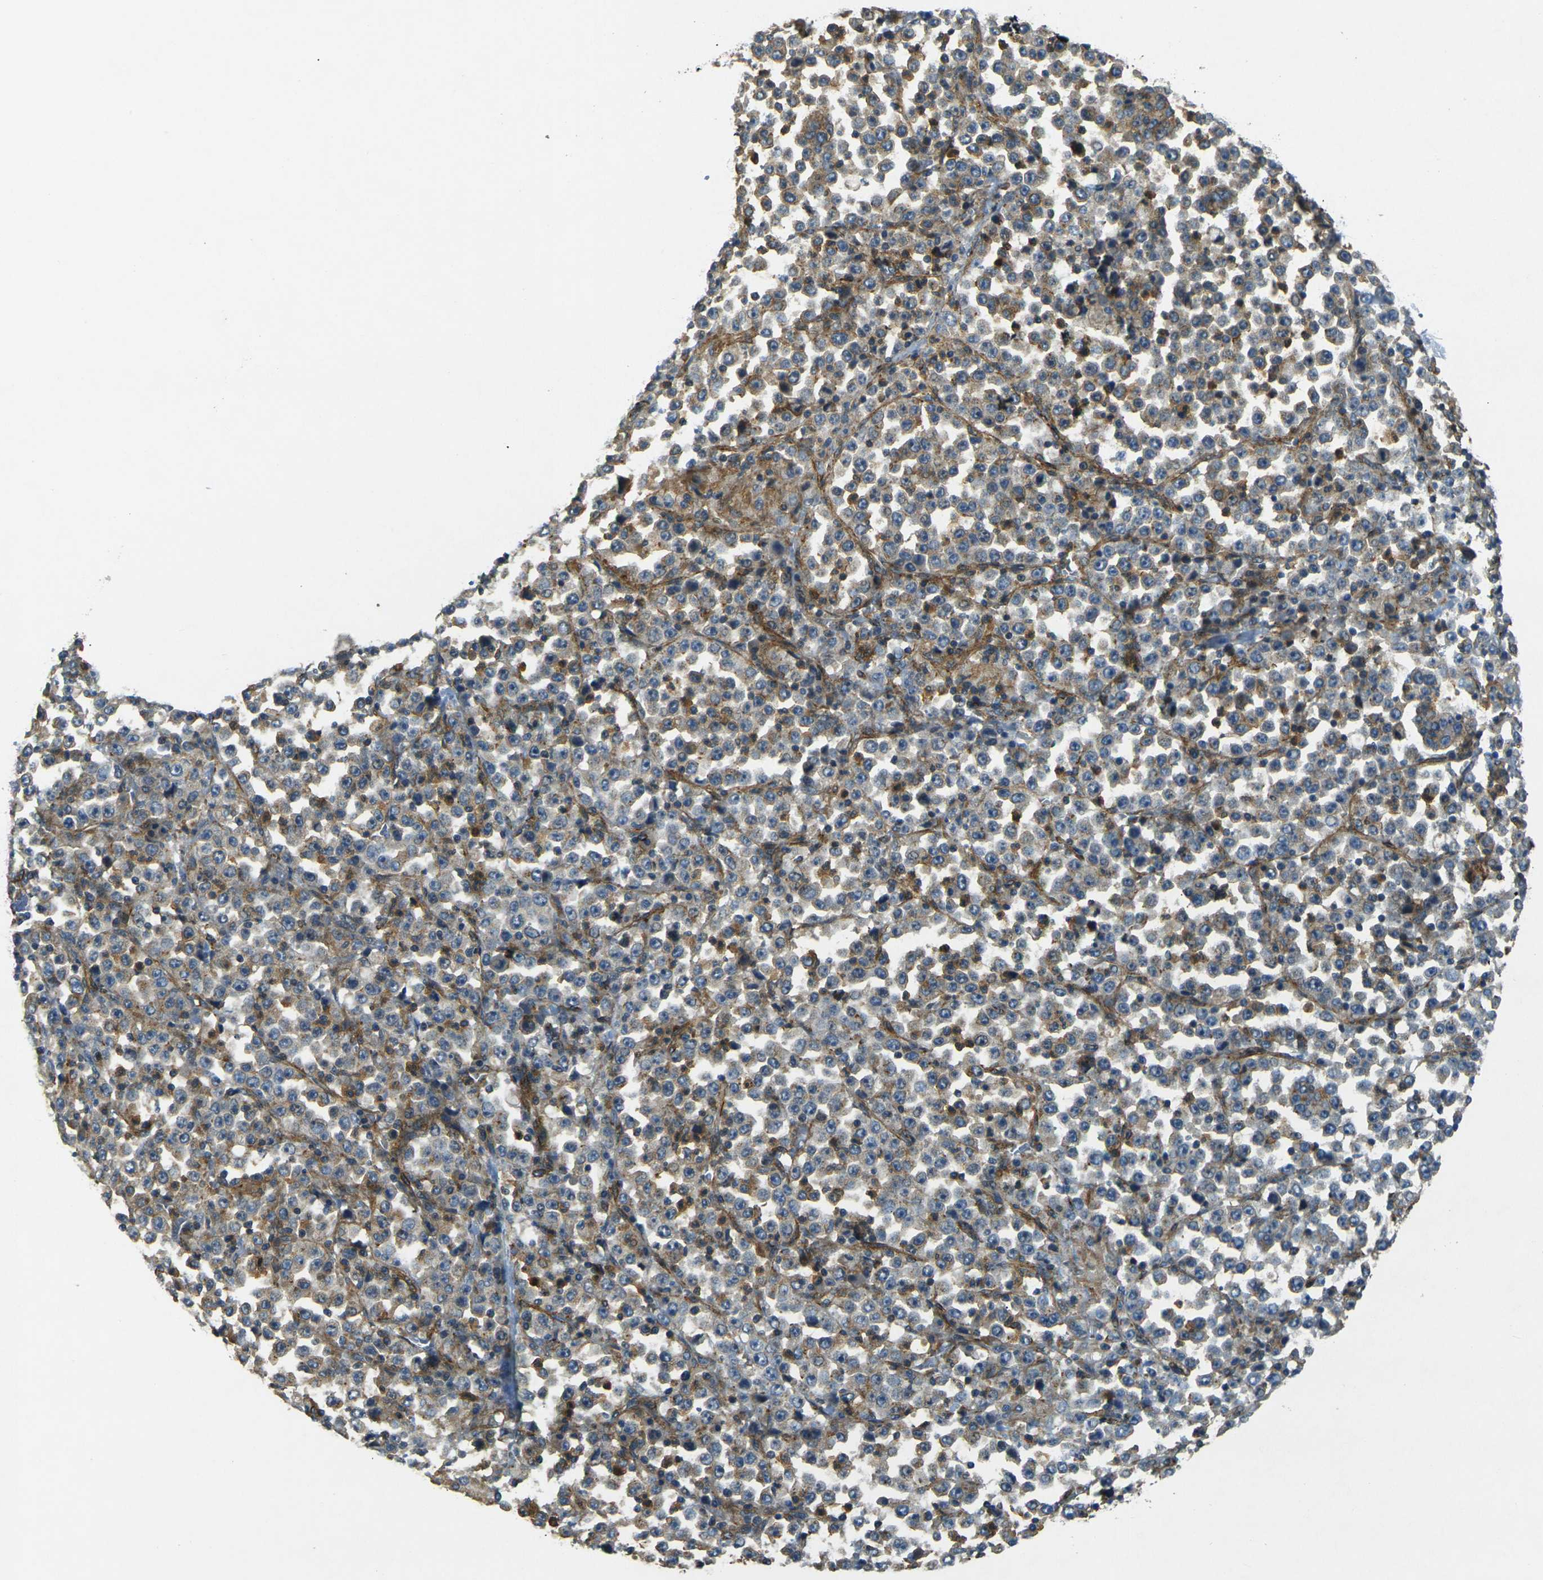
{"staining": {"intensity": "moderate", "quantity": "<25%", "location": "cytoplasmic/membranous"}, "tissue": "stomach cancer", "cell_type": "Tumor cells", "image_type": "cancer", "snomed": [{"axis": "morphology", "description": "Normal tissue, NOS"}, {"axis": "morphology", "description": "Adenocarcinoma, NOS"}, {"axis": "topography", "description": "Stomach, upper"}, {"axis": "topography", "description": "Stomach"}], "caption": "Brown immunohistochemical staining in human stomach cancer exhibits moderate cytoplasmic/membranous staining in about <25% of tumor cells.", "gene": "EPHA7", "patient": {"sex": "male", "age": 59}}